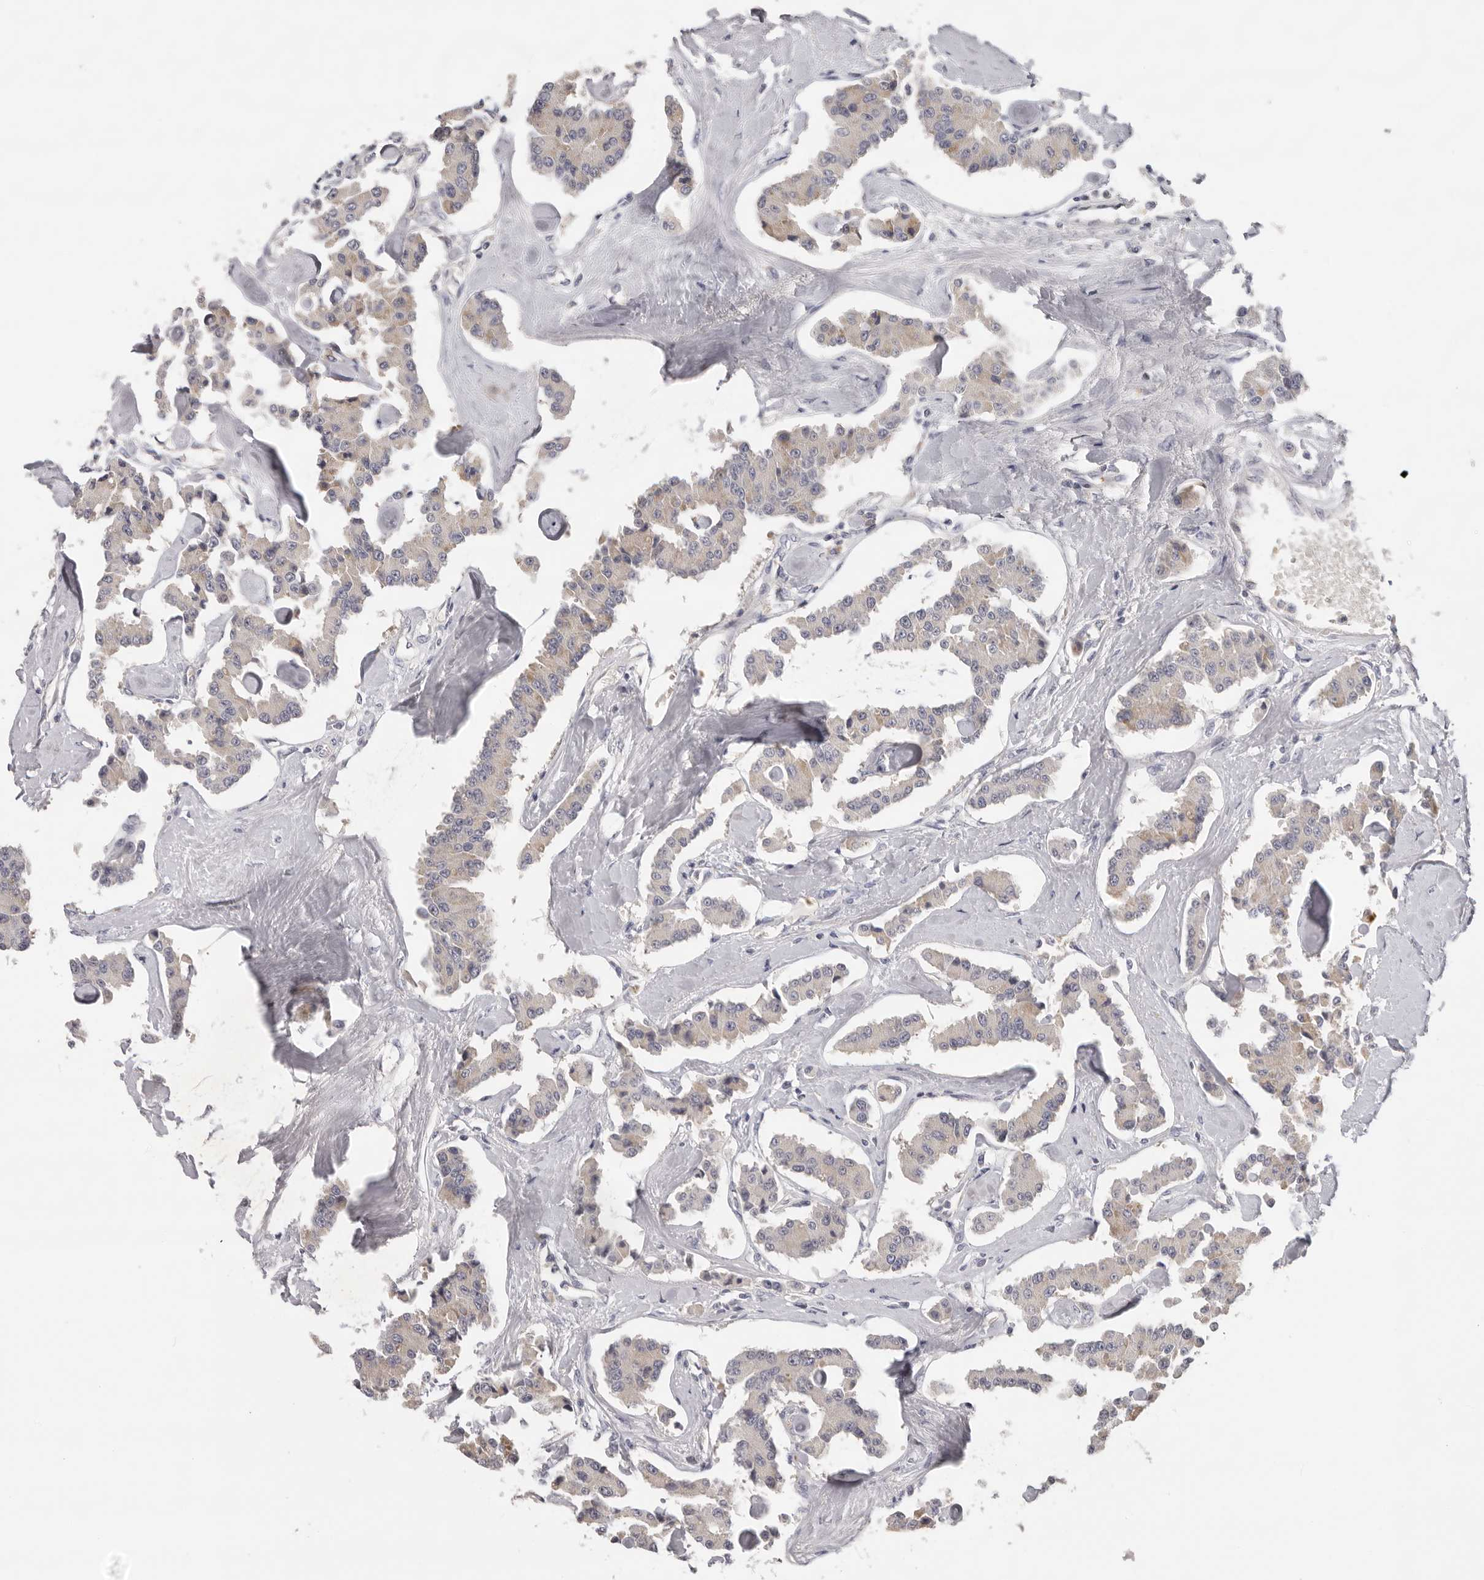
{"staining": {"intensity": "weak", "quantity": "<25%", "location": "cytoplasmic/membranous"}, "tissue": "carcinoid", "cell_type": "Tumor cells", "image_type": "cancer", "snomed": [{"axis": "morphology", "description": "Carcinoid, malignant, NOS"}, {"axis": "topography", "description": "Pancreas"}], "caption": "The IHC image has no significant positivity in tumor cells of malignant carcinoid tissue.", "gene": "KIF2B", "patient": {"sex": "male", "age": 41}}